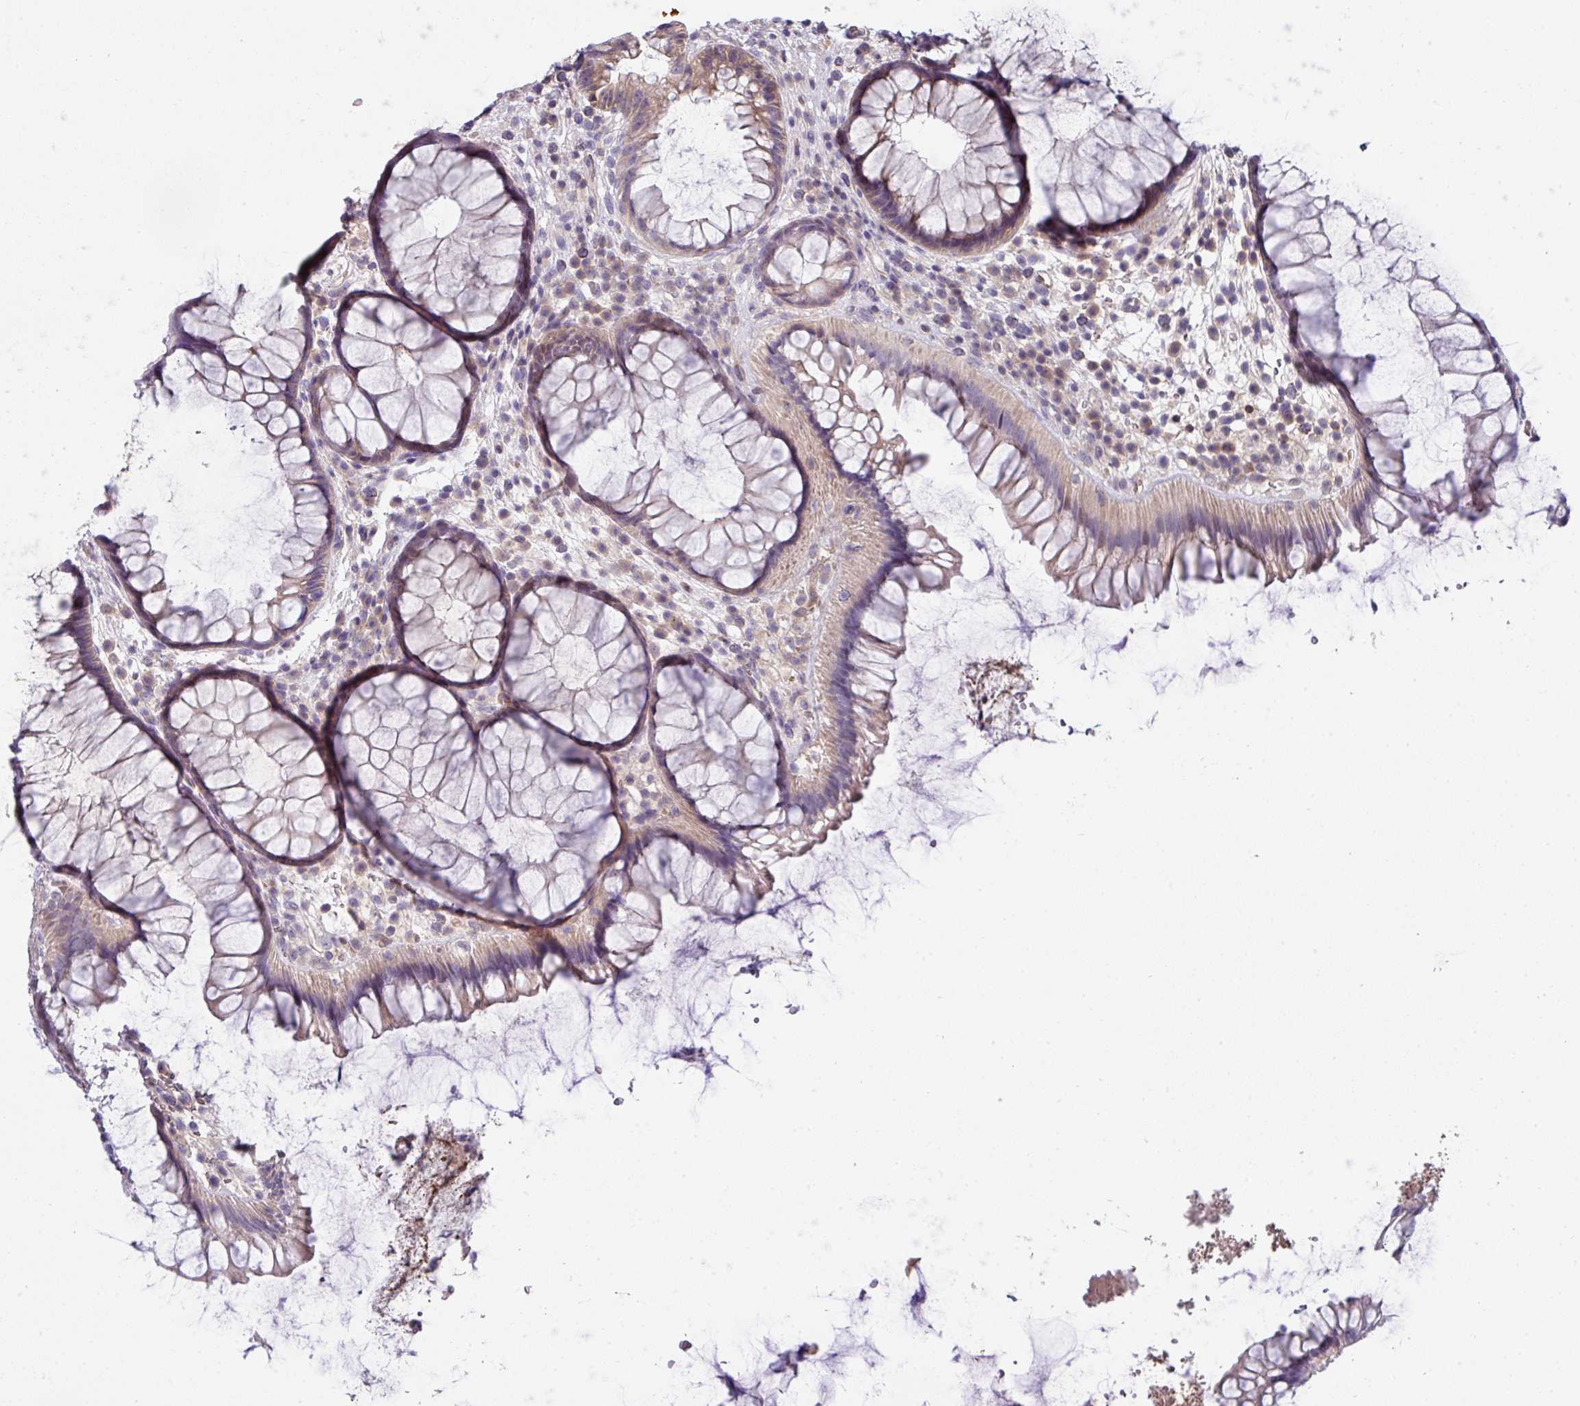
{"staining": {"intensity": "moderate", "quantity": "25%-75%", "location": "cytoplasmic/membranous"}, "tissue": "rectum", "cell_type": "Glandular cells", "image_type": "normal", "snomed": [{"axis": "morphology", "description": "Normal tissue, NOS"}, {"axis": "topography", "description": "Rectum"}], "caption": "Protein staining of unremarkable rectum shows moderate cytoplasmic/membranous expression in approximately 25%-75% of glandular cells.", "gene": "SLAMF6", "patient": {"sex": "male", "age": 51}}